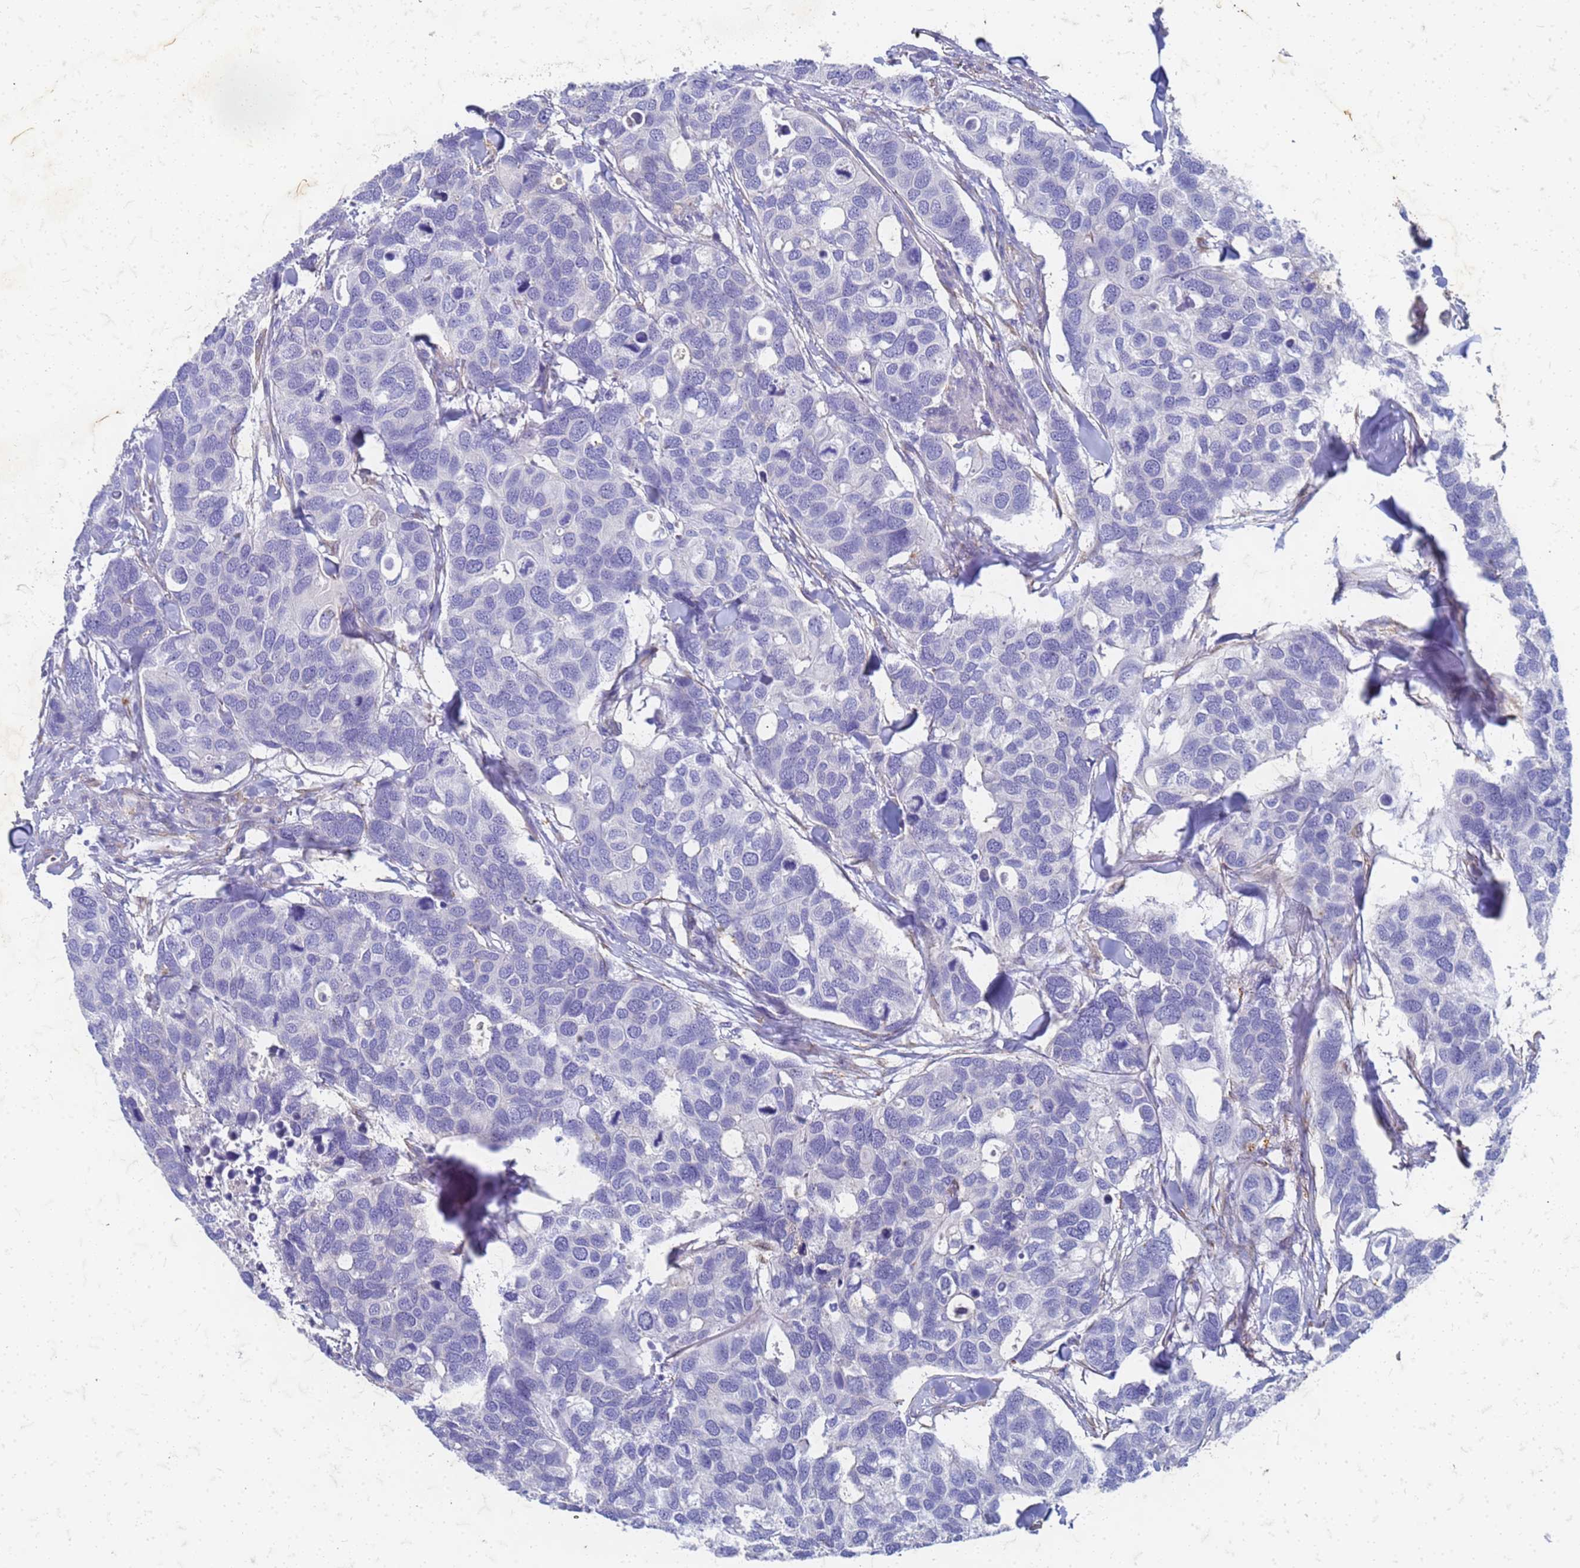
{"staining": {"intensity": "negative", "quantity": "none", "location": "none"}, "tissue": "breast cancer", "cell_type": "Tumor cells", "image_type": "cancer", "snomed": [{"axis": "morphology", "description": "Duct carcinoma"}, {"axis": "topography", "description": "Breast"}], "caption": "IHC of breast intraductal carcinoma exhibits no expression in tumor cells.", "gene": "TRIM64B", "patient": {"sex": "female", "age": 83}}